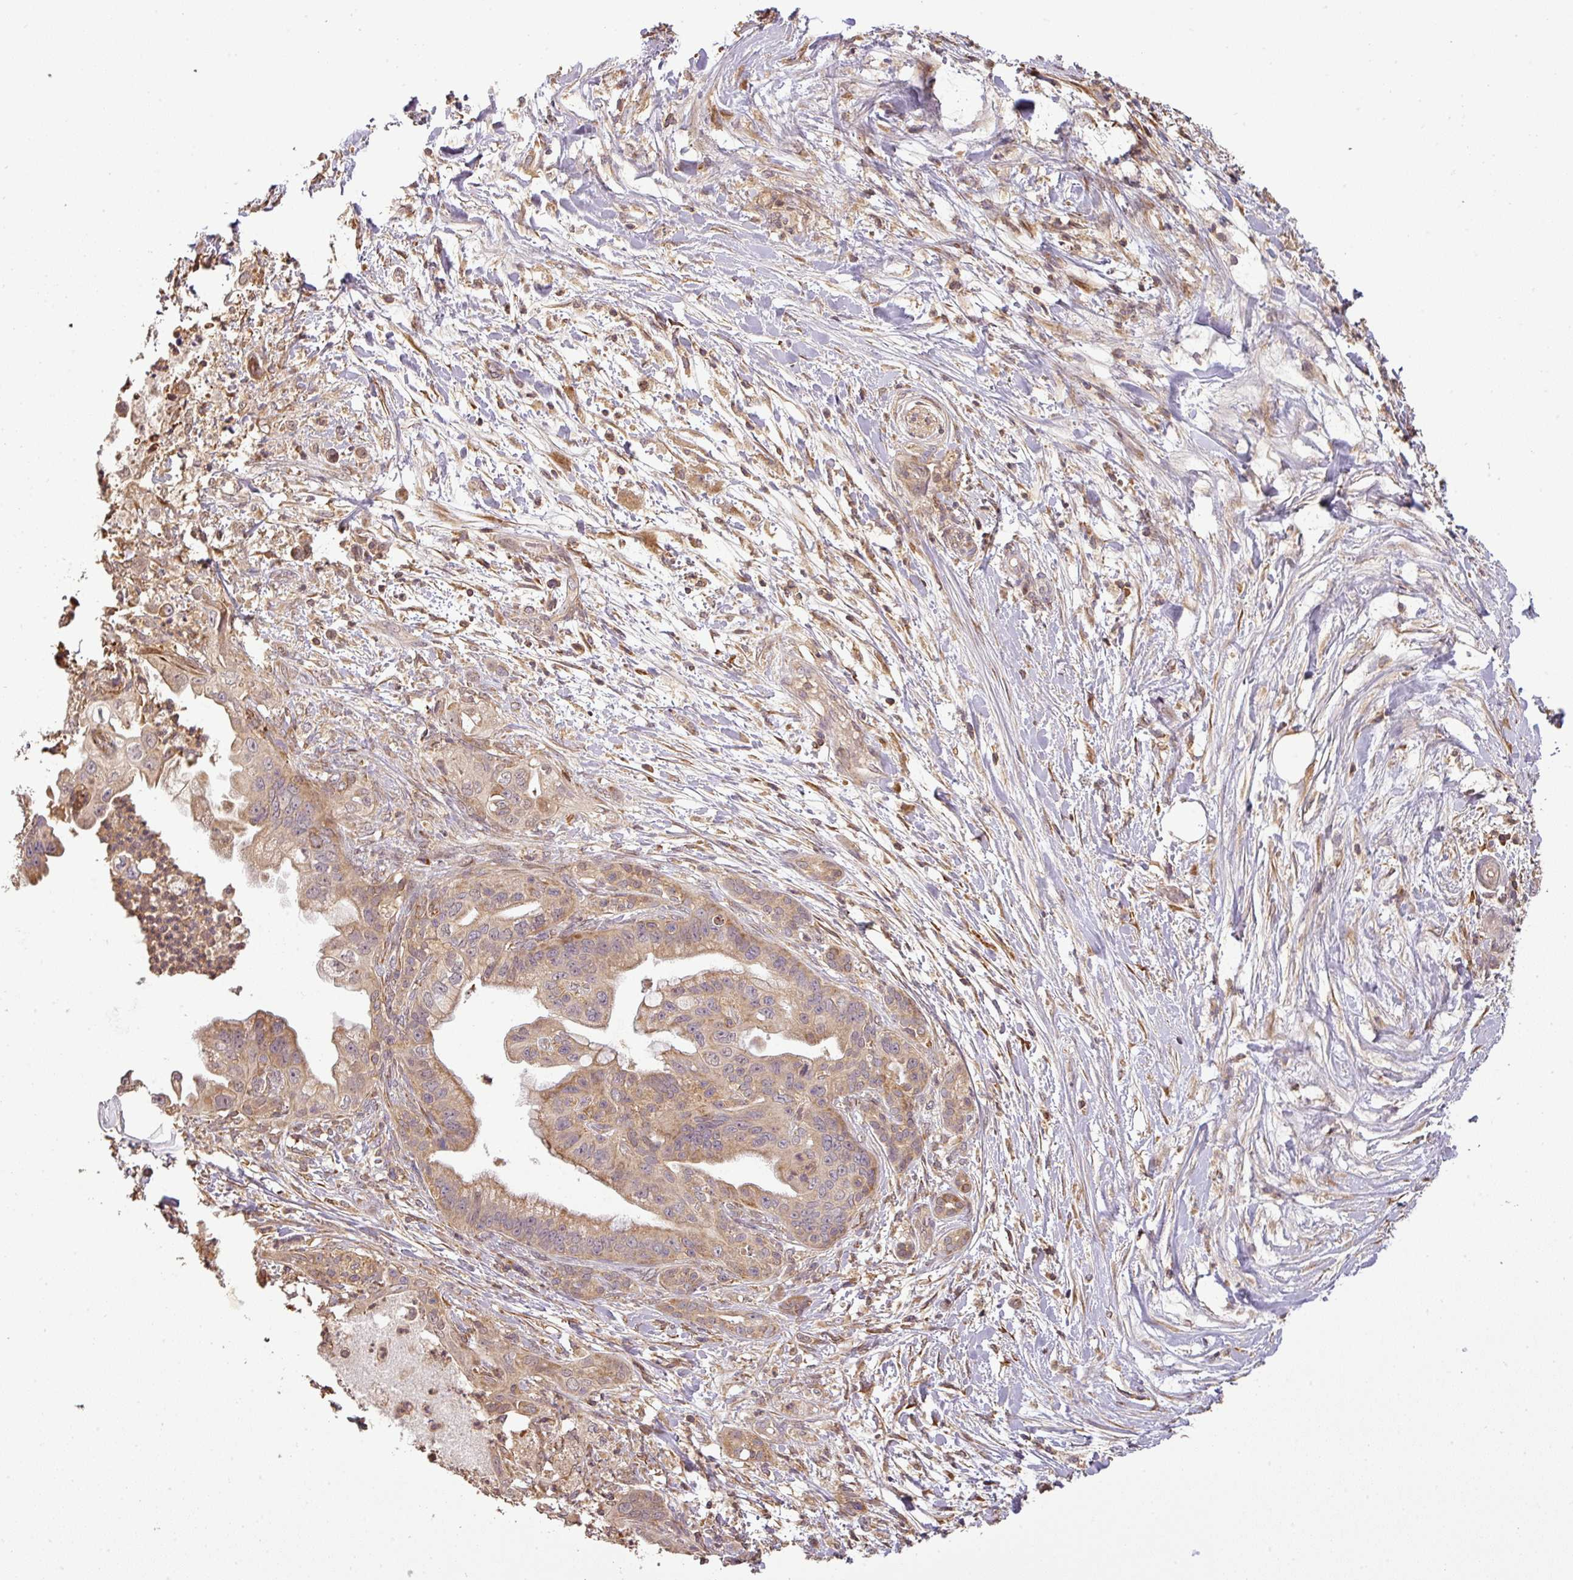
{"staining": {"intensity": "moderate", "quantity": ">75%", "location": "cytoplasmic/membranous"}, "tissue": "pancreatic cancer", "cell_type": "Tumor cells", "image_type": "cancer", "snomed": [{"axis": "morphology", "description": "Adenocarcinoma, NOS"}, {"axis": "topography", "description": "Pancreas"}], "caption": "Immunohistochemistry (DAB (3,3'-diaminobenzidine)) staining of human adenocarcinoma (pancreatic) displays moderate cytoplasmic/membranous protein staining in about >75% of tumor cells. (IHC, brightfield microscopy, high magnification).", "gene": "FAIM", "patient": {"sex": "male", "age": 58}}